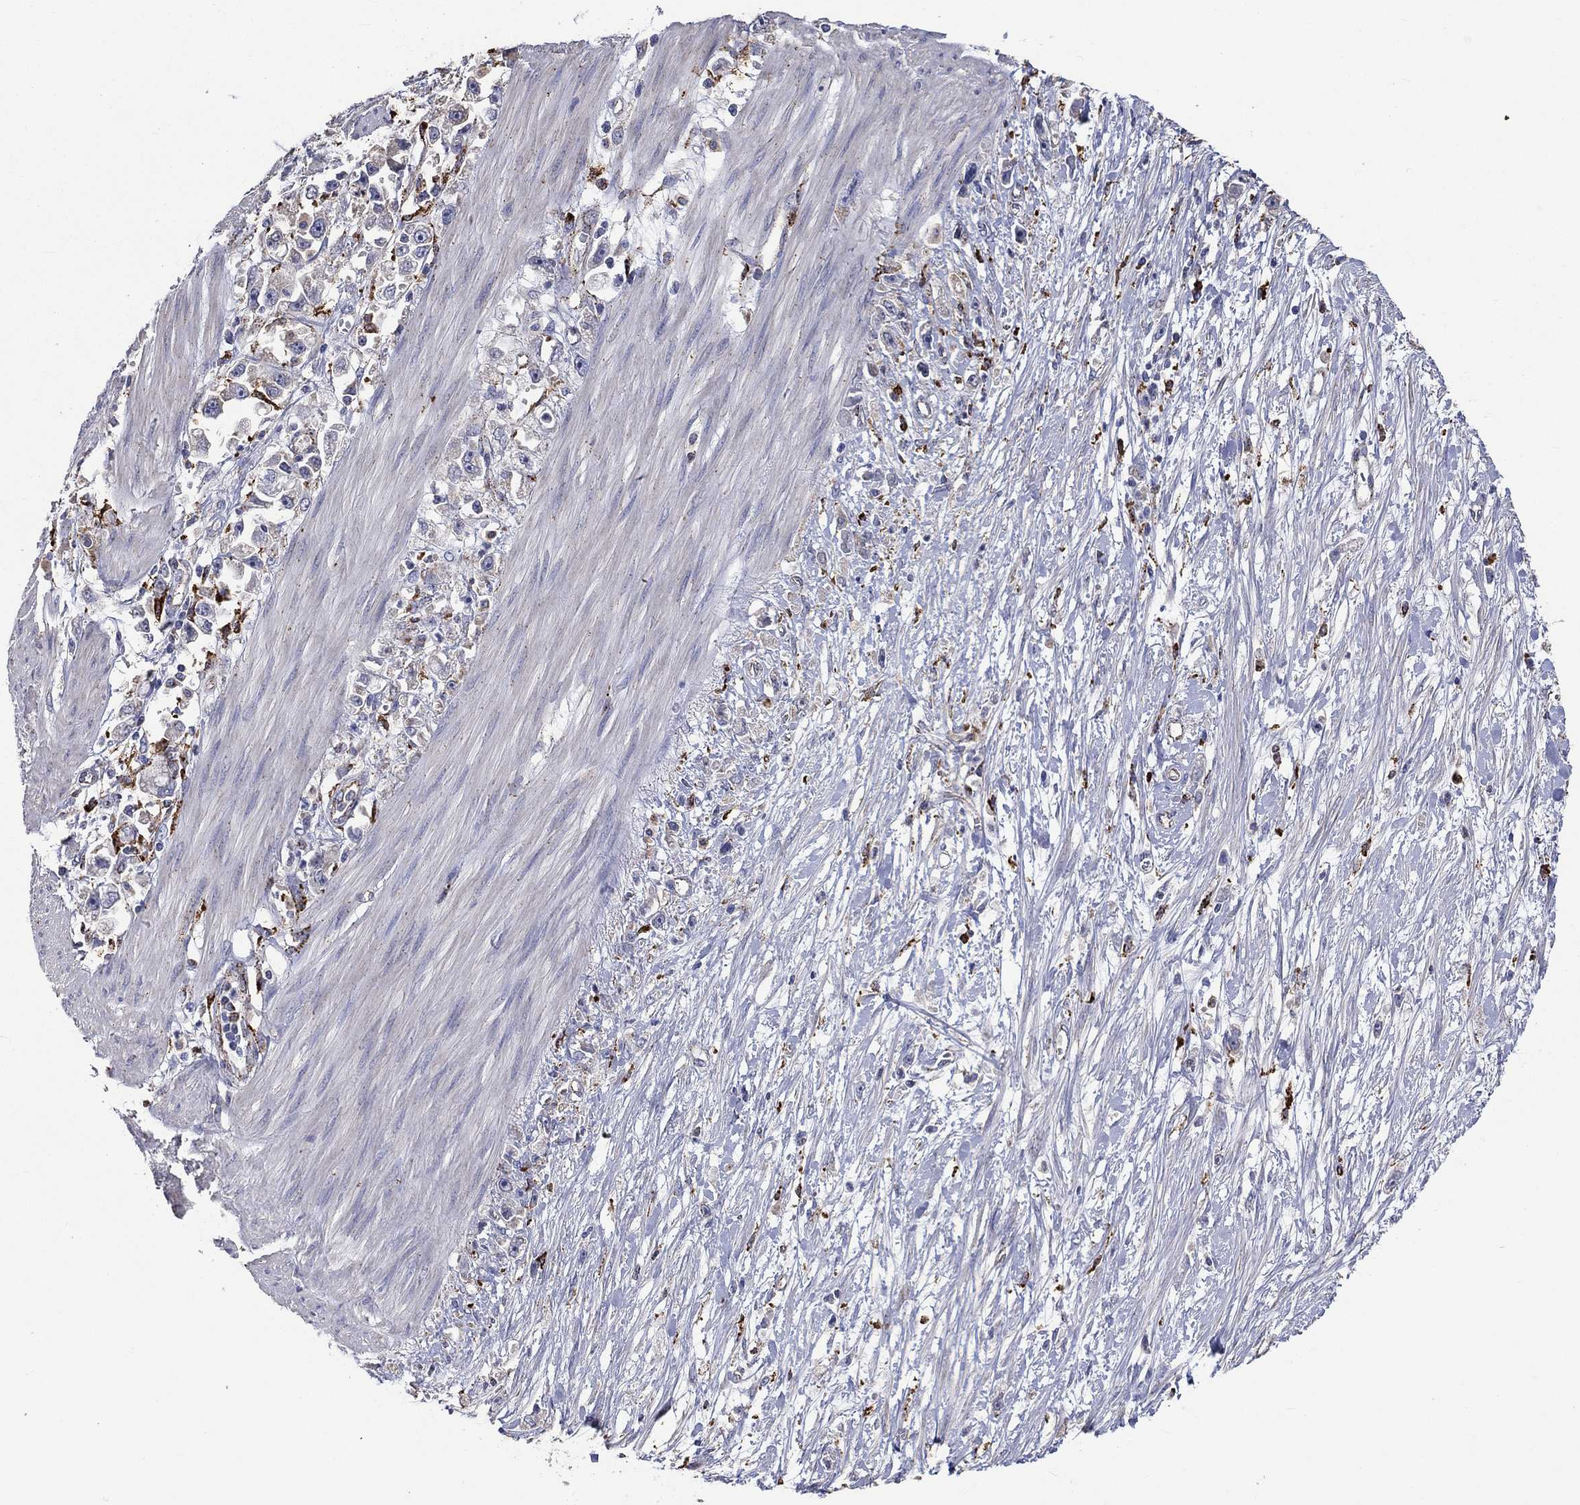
{"staining": {"intensity": "negative", "quantity": "none", "location": "none"}, "tissue": "stomach cancer", "cell_type": "Tumor cells", "image_type": "cancer", "snomed": [{"axis": "morphology", "description": "Adenocarcinoma, NOS"}, {"axis": "topography", "description": "Stomach"}], "caption": "Micrograph shows no protein staining in tumor cells of adenocarcinoma (stomach) tissue. (Immunohistochemistry, brightfield microscopy, high magnification).", "gene": "CTSB", "patient": {"sex": "female", "age": 59}}